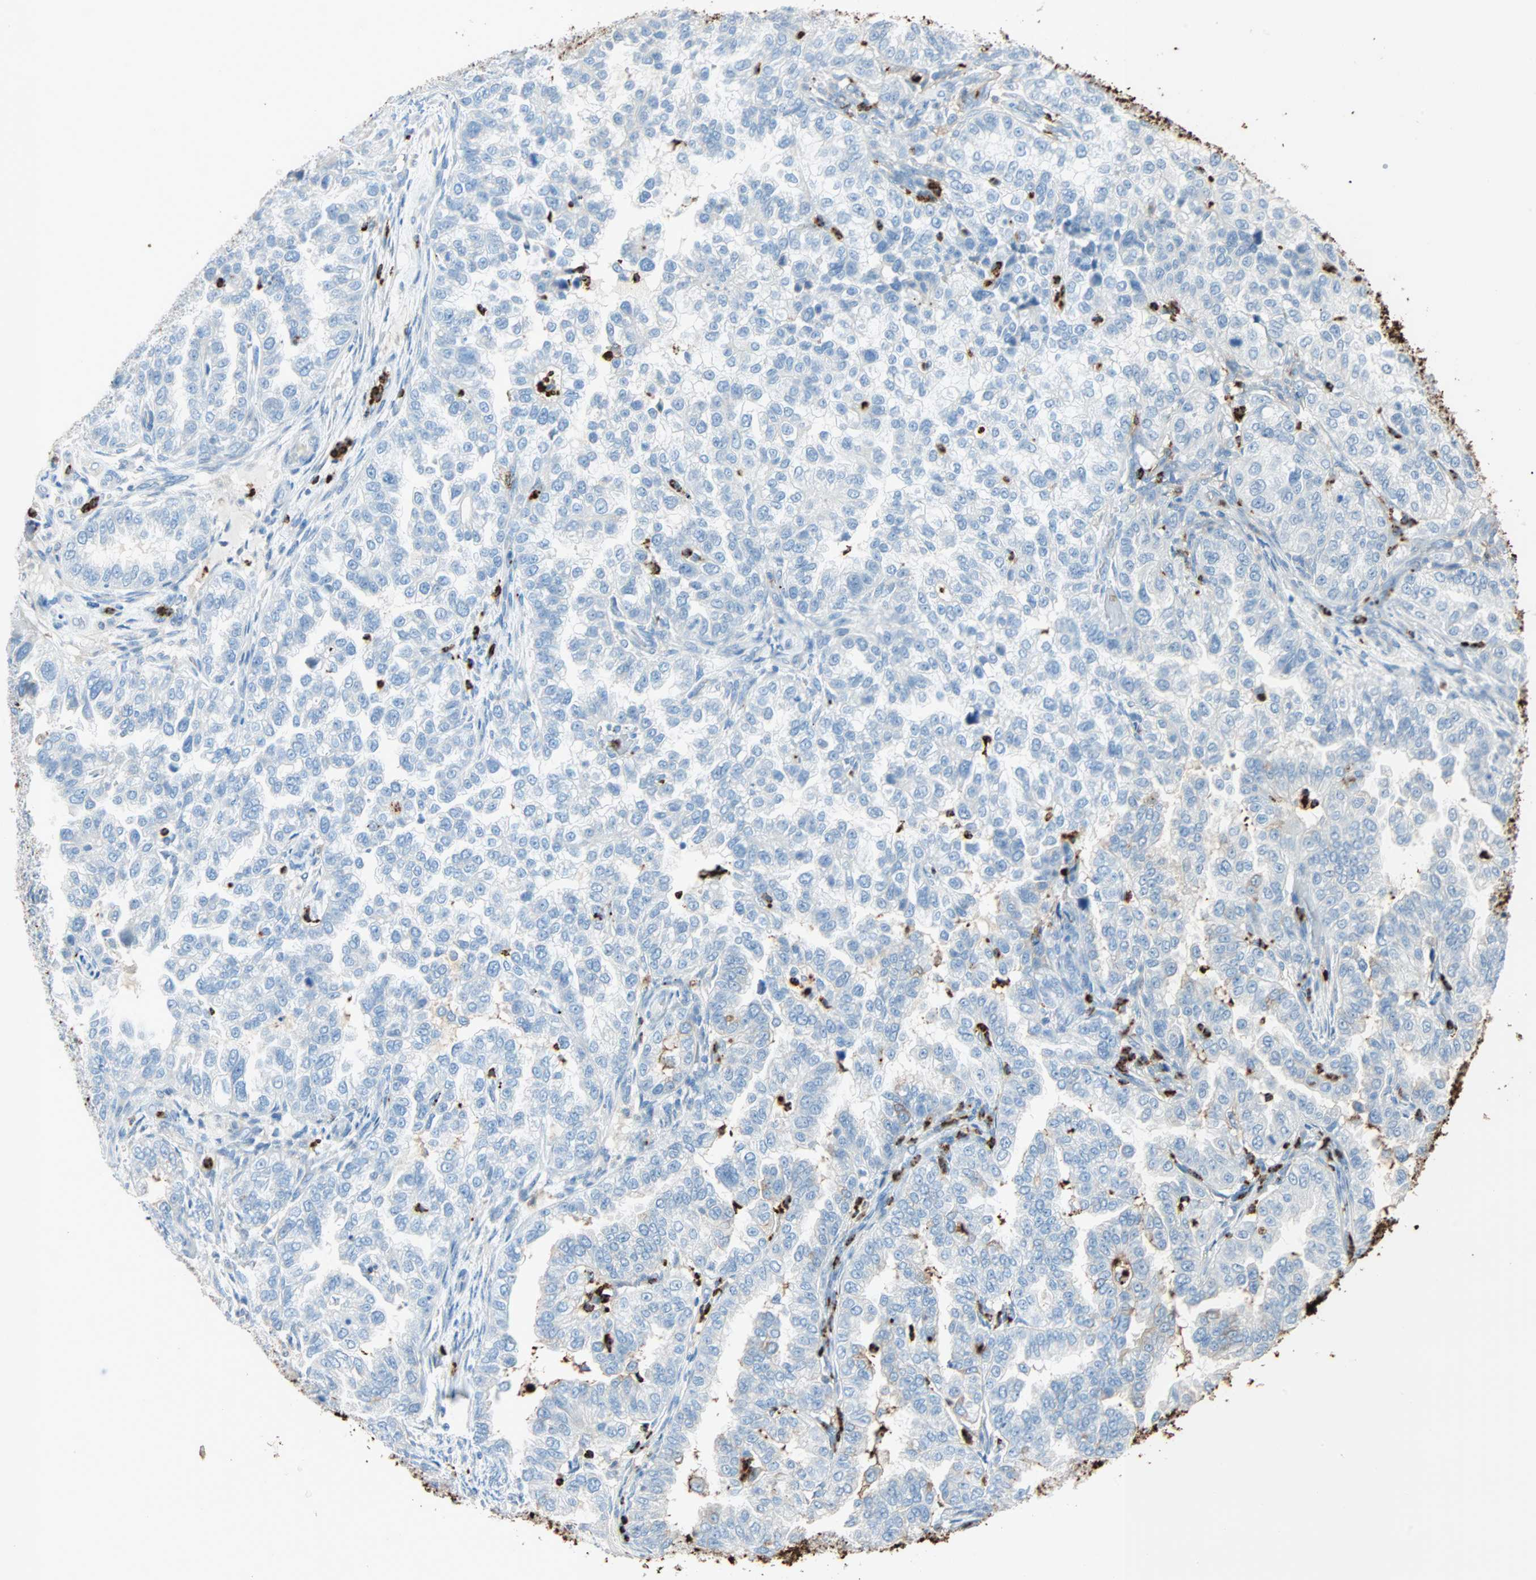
{"staining": {"intensity": "negative", "quantity": "none", "location": "none"}, "tissue": "endometrial cancer", "cell_type": "Tumor cells", "image_type": "cancer", "snomed": [{"axis": "morphology", "description": "Adenocarcinoma, NOS"}, {"axis": "topography", "description": "Endometrium"}], "caption": "Immunohistochemistry of endometrial adenocarcinoma displays no positivity in tumor cells.", "gene": "CLEC4A", "patient": {"sex": "female", "age": 85}}